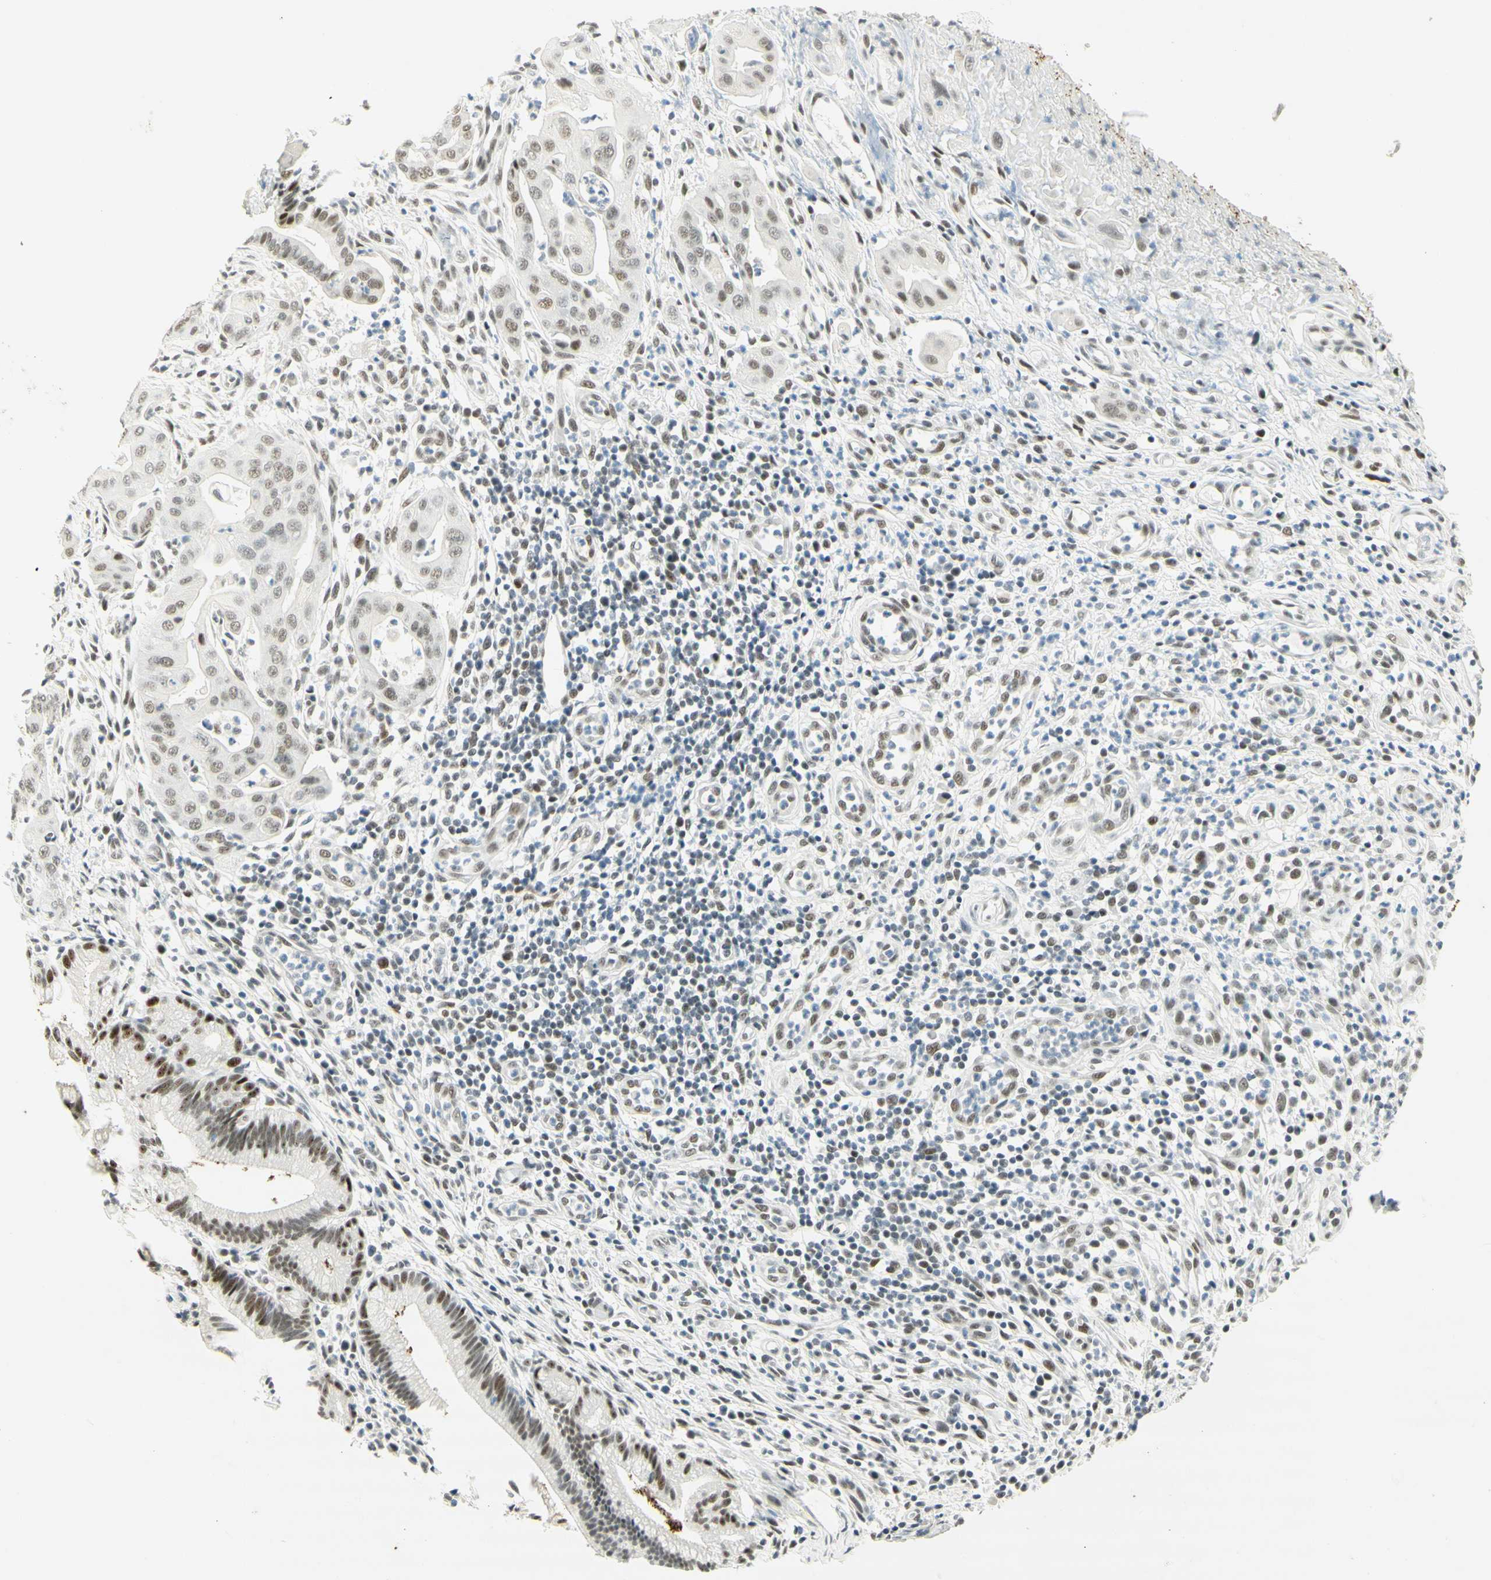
{"staining": {"intensity": "moderate", "quantity": "25%-75%", "location": "nuclear"}, "tissue": "pancreatic cancer", "cell_type": "Tumor cells", "image_type": "cancer", "snomed": [{"axis": "morphology", "description": "Adenocarcinoma, NOS"}, {"axis": "topography", "description": "Pancreas"}], "caption": "Immunohistochemistry (IHC) photomicrograph of pancreatic cancer stained for a protein (brown), which demonstrates medium levels of moderate nuclear staining in approximately 25%-75% of tumor cells.", "gene": "PMS2", "patient": {"sex": "female", "age": 75}}